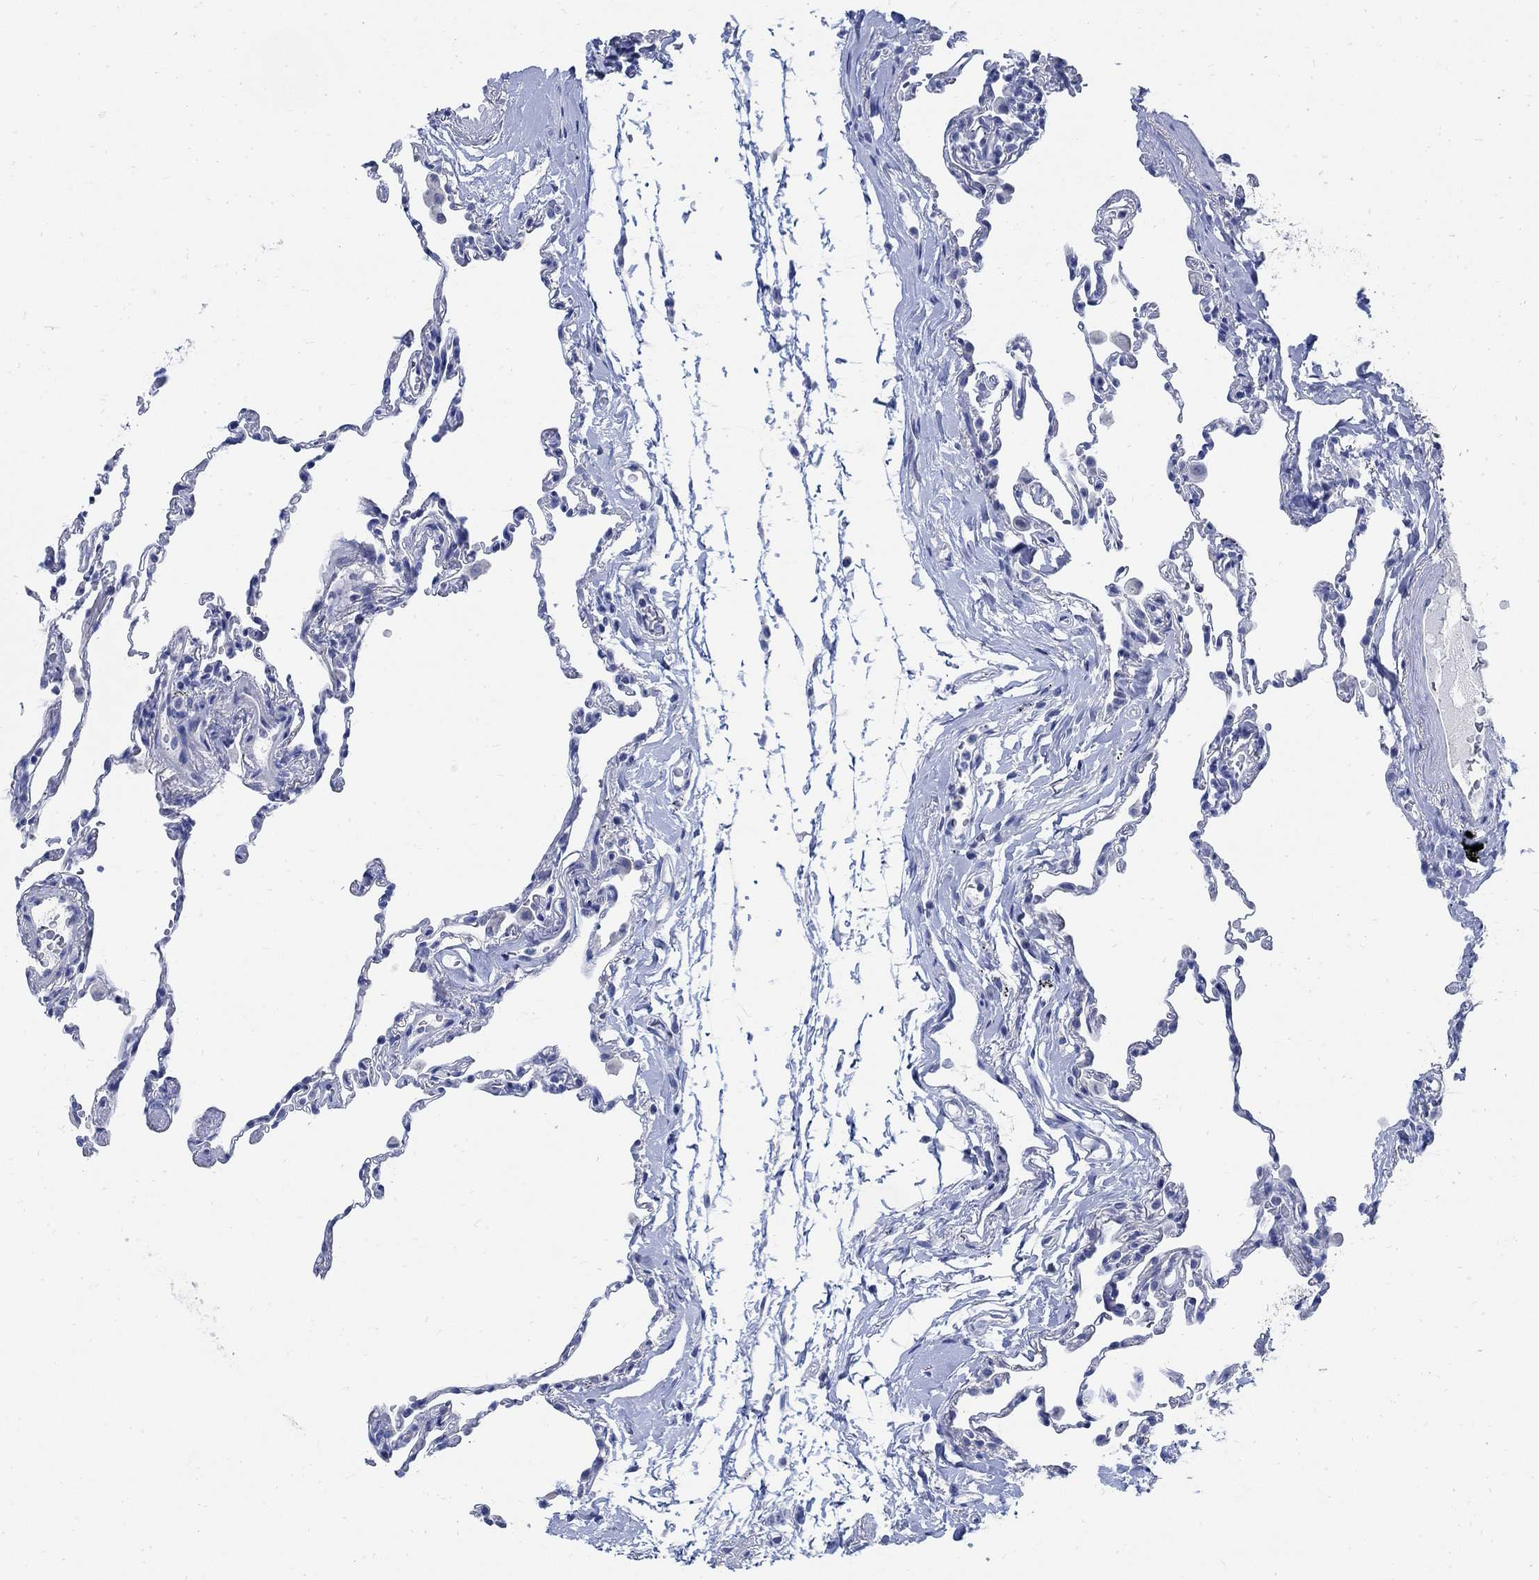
{"staining": {"intensity": "negative", "quantity": "none", "location": "none"}, "tissue": "lung", "cell_type": "Alveolar cells", "image_type": "normal", "snomed": [{"axis": "morphology", "description": "Normal tissue, NOS"}, {"axis": "topography", "description": "Lung"}], "caption": "IHC image of normal lung: human lung stained with DAB demonstrates no significant protein expression in alveolar cells.", "gene": "CAMK2N1", "patient": {"sex": "female", "age": 57}}